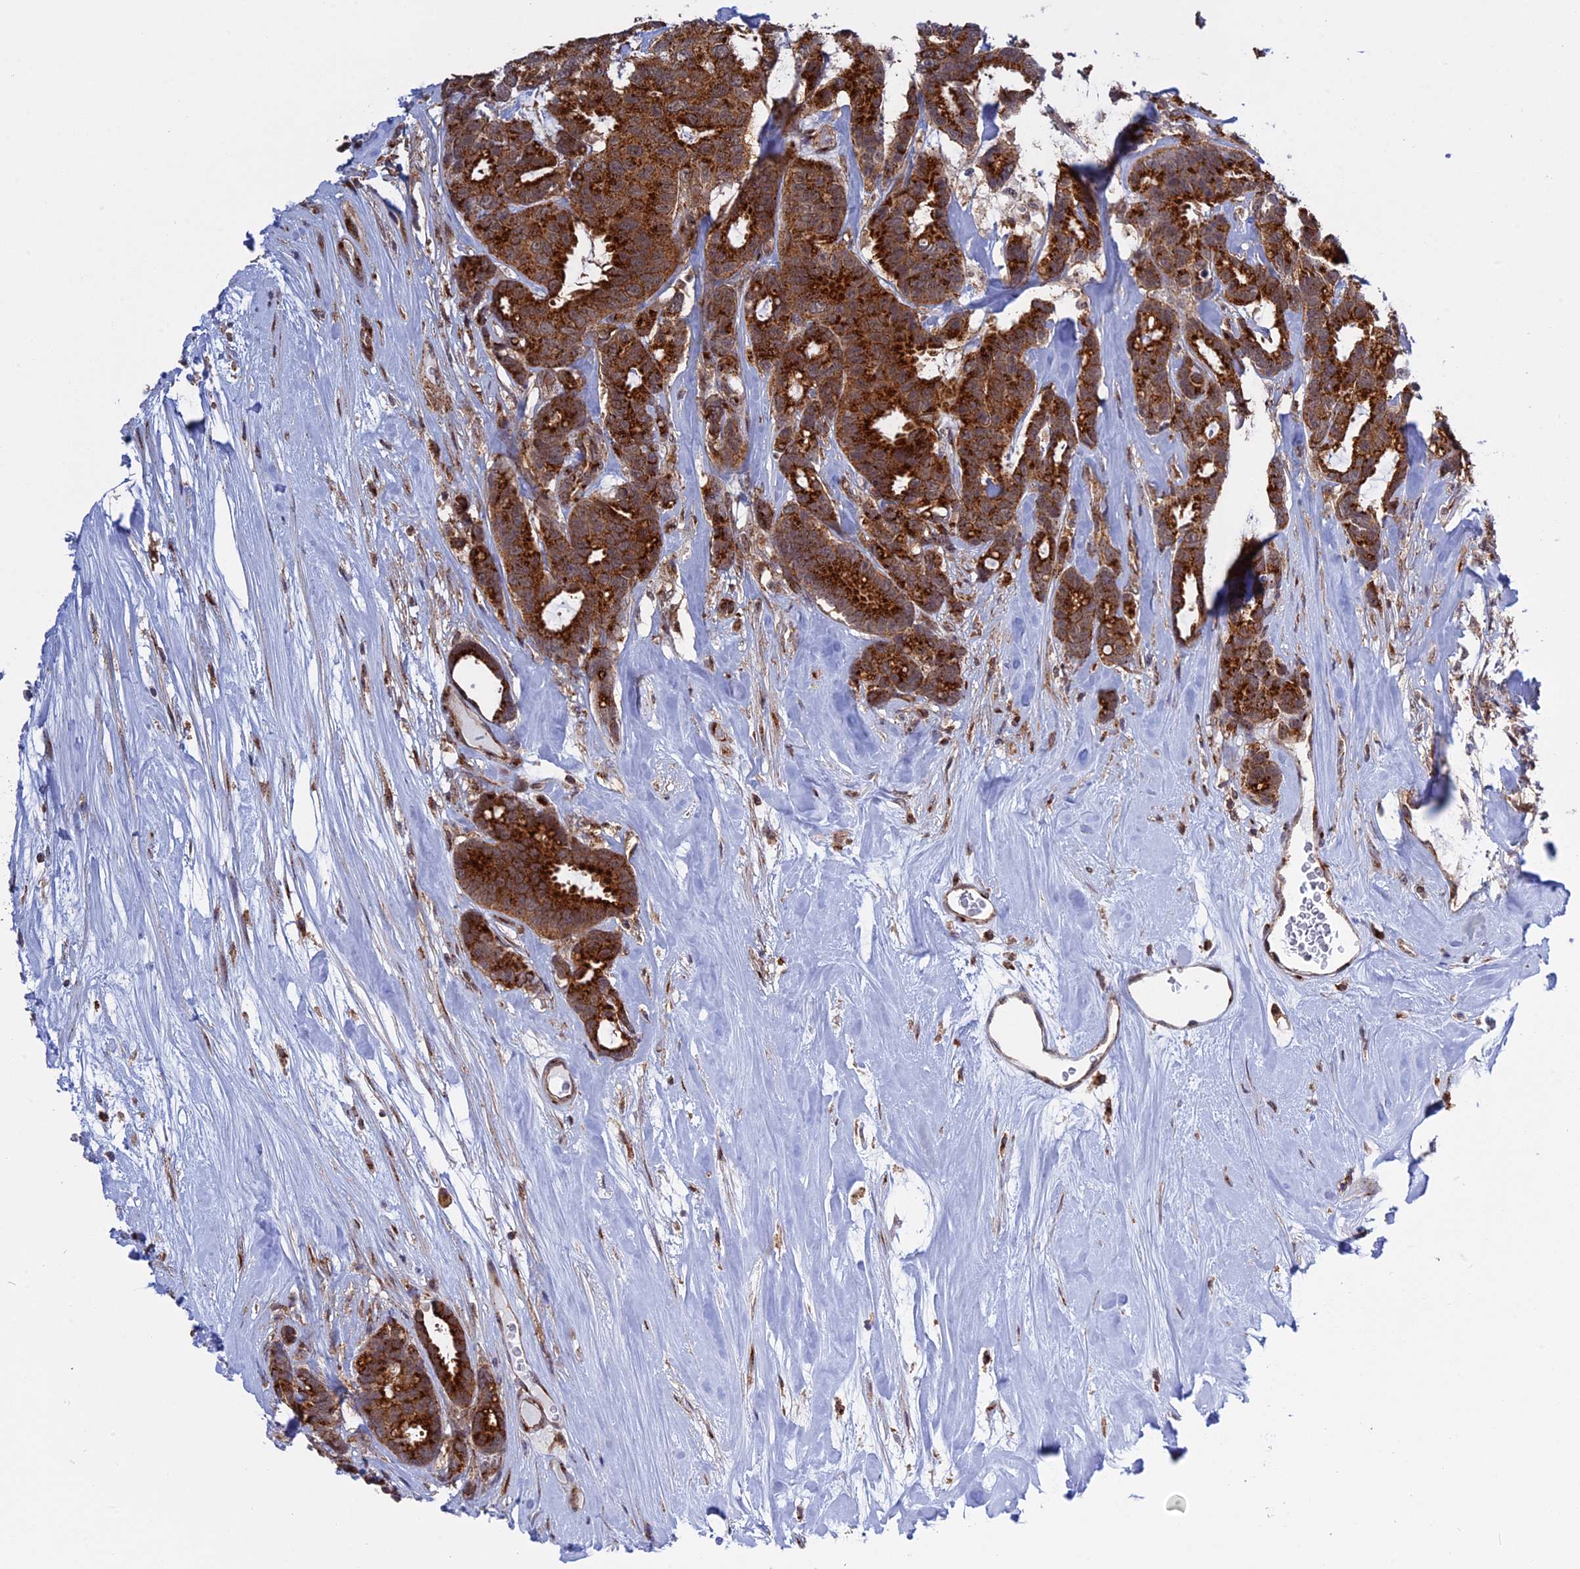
{"staining": {"intensity": "strong", "quantity": ">75%", "location": "cytoplasmic/membranous"}, "tissue": "breast cancer", "cell_type": "Tumor cells", "image_type": "cancer", "snomed": [{"axis": "morphology", "description": "Duct carcinoma"}, {"axis": "topography", "description": "Breast"}], "caption": "Immunohistochemistry (DAB) staining of human breast infiltrating ductal carcinoma displays strong cytoplasmic/membranous protein expression in approximately >75% of tumor cells. (DAB (3,3'-diaminobenzidine) = brown stain, brightfield microscopy at high magnification).", "gene": "CLINT1", "patient": {"sex": "female", "age": 87}}